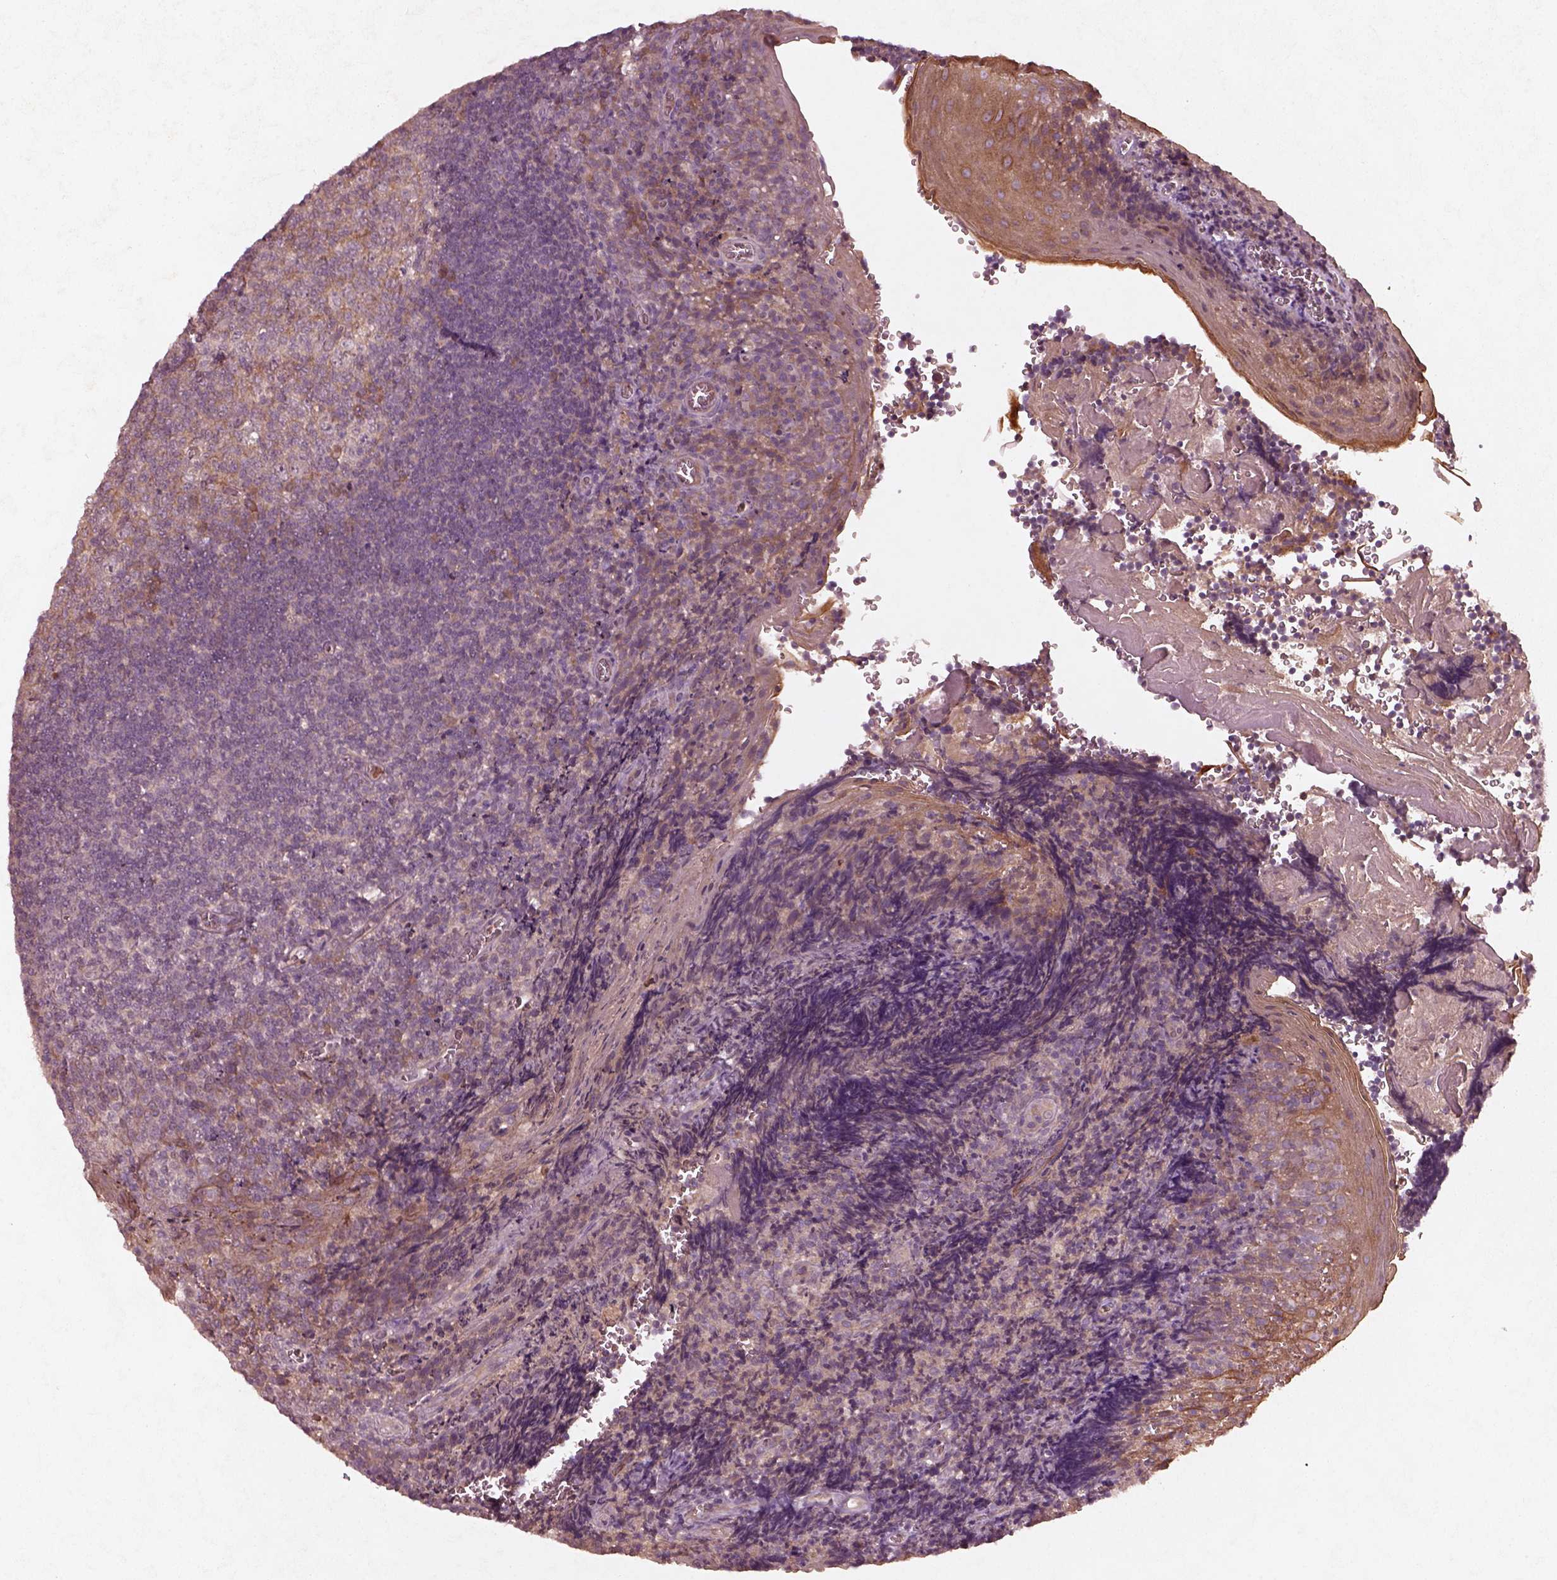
{"staining": {"intensity": "moderate", "quantity": ">75%", "location": "cytoplasmic/membranous"}, "tissue": "tonsil", "cell_type": "Germinal center cells", "image_type": "normal", "snomed": [{"axis": "morphology", "description": "Normal tissue, NOS"}, {"axis": "morphology", "description": "Inflammation, NOS"}, {"axis": "topography", "description": "Tonsil"}], "caption": "Tonsil stained for a protein (brown) reveals moderate cytoplasmic/membranous positive positivity in approximately >75% of germinal center cells.", "gene": "FAM234A", "patient": {"sex": "female", "age": 31}}